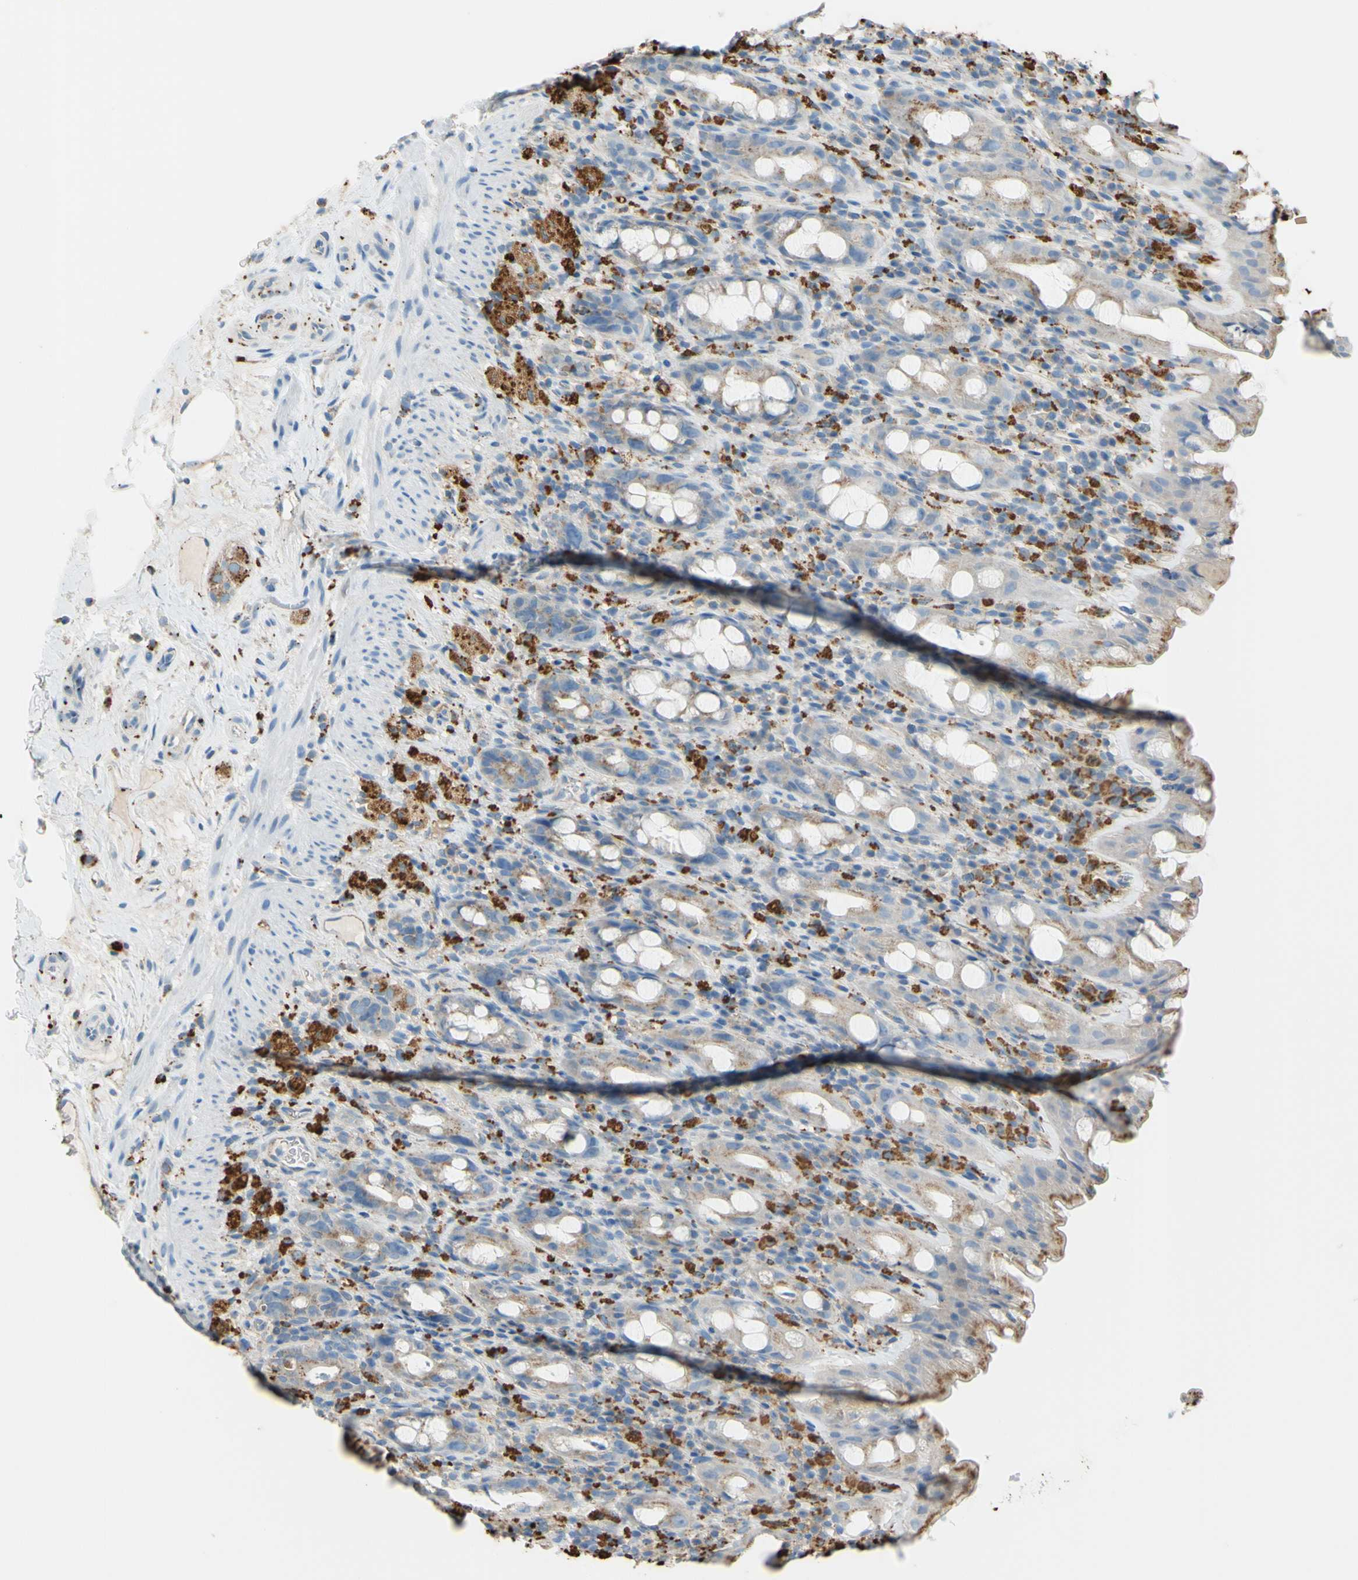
{"staining": {"intensity": "weak", "quantity": ">75%", "location": "cytoplasmic/membranous"}, "tissue": "rectum", "cell_type": "Glandular cells", "image_type": "normal", "snomed": [{"axis": "morphology", "description": "Normal tissue, NOS"}, {"axis": "topography", "description": "Rectum"}], "caption": "Protein expression analysis of unremarkable human rectum reveals weak cytoplasmic/membranous expression in about >75% of glandular cells. (IHC, brightfield microscopy, high magnification).", "gene": "CTSD", "patient": {"sex": "male", "age": 44}}